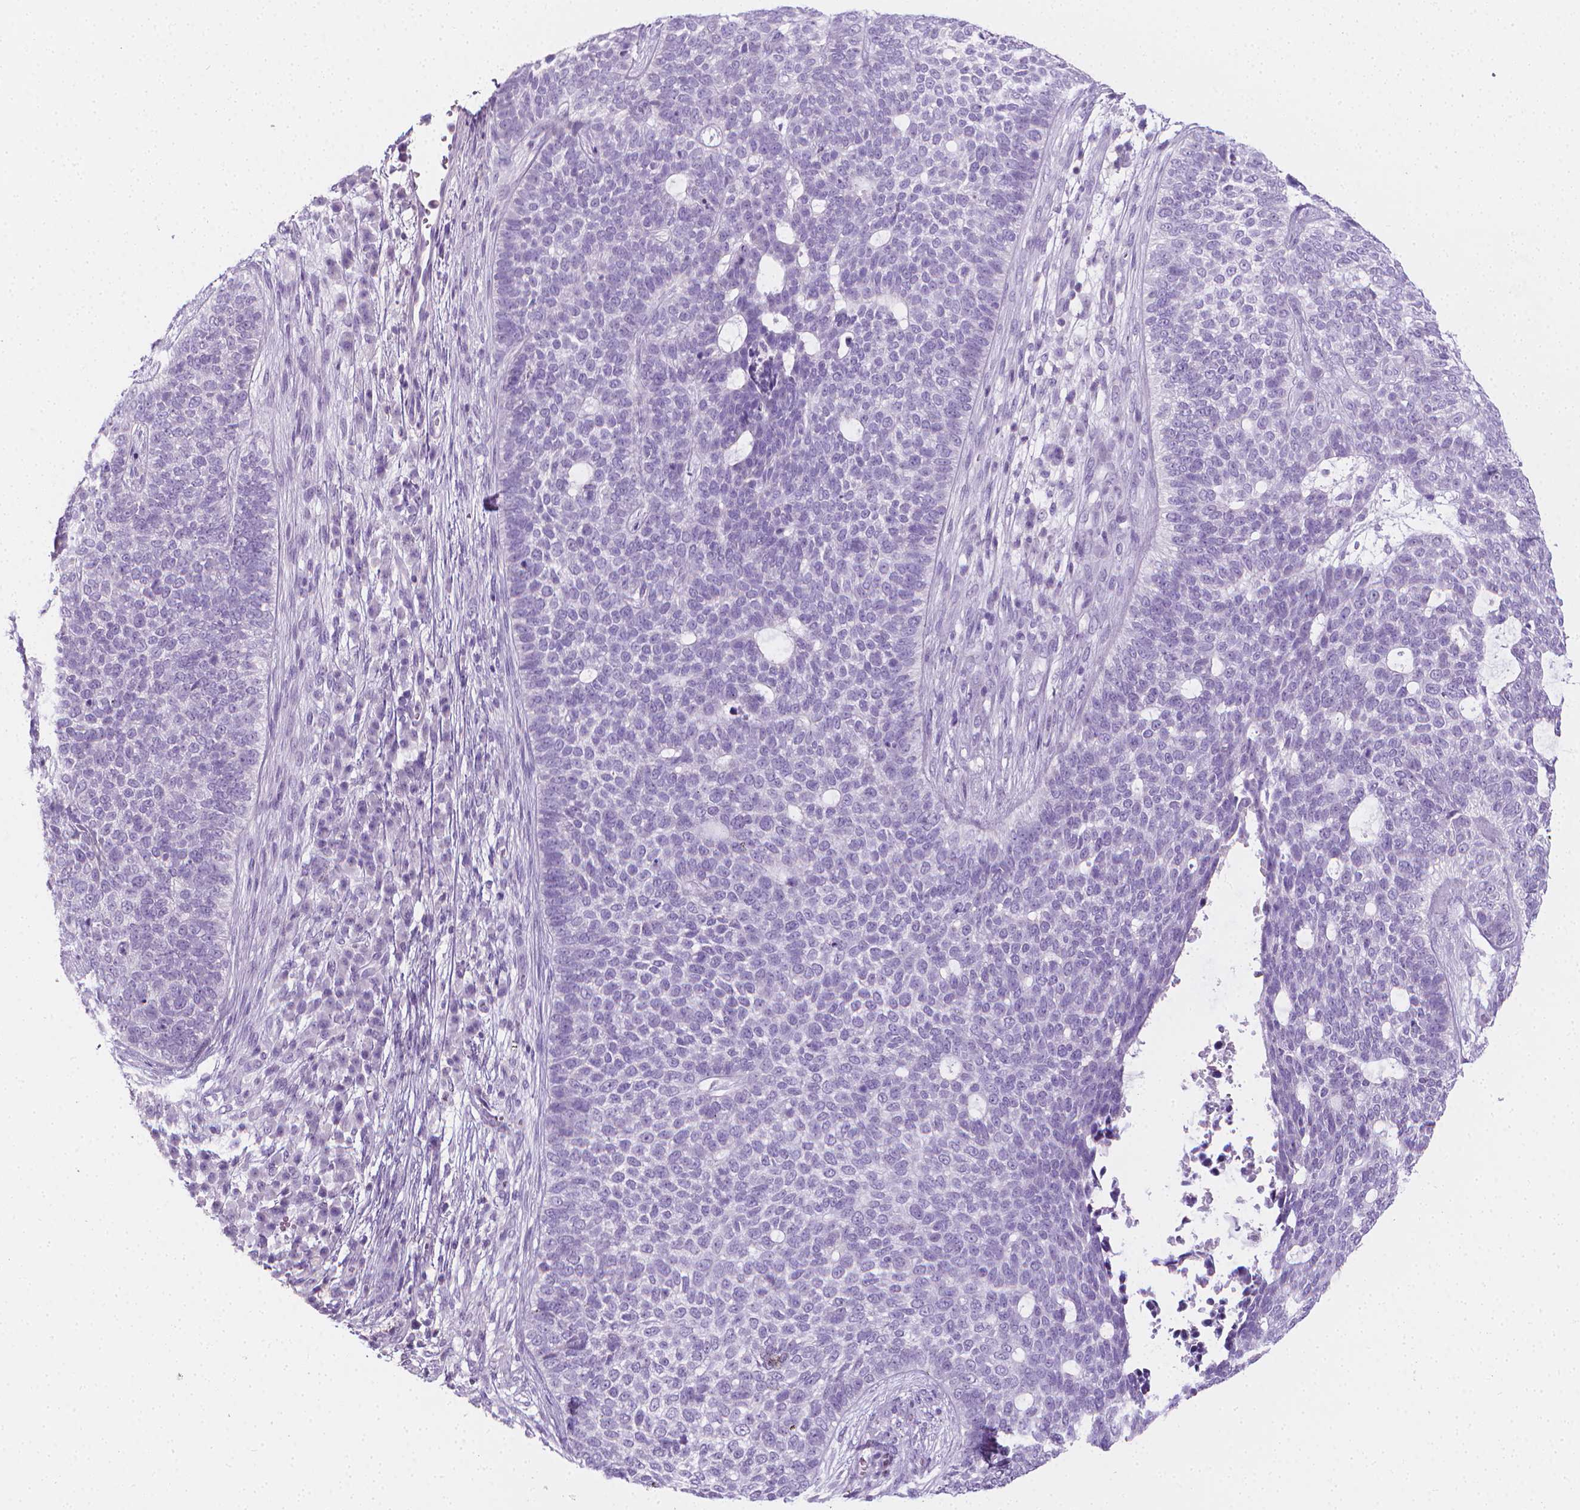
{"staining": {"intensity": "negative", "quantity": "none", "location": "none"}, "tissue": "skin cancer", "cell_type": "Tumor cells", "image_type": "cancer", "snomed": [{"axis": "morphology", "description": "Basal cell carcinoma"}, {"axis": "topography", "description": "Skin"}], "caption": "Immunohistochemical staining of human basal cell carcinoma (skin) demonstrates no significant expression in tumor cells.", "gene": "DCAF8L1", "patient": {"sex": "female", "age": 69}}